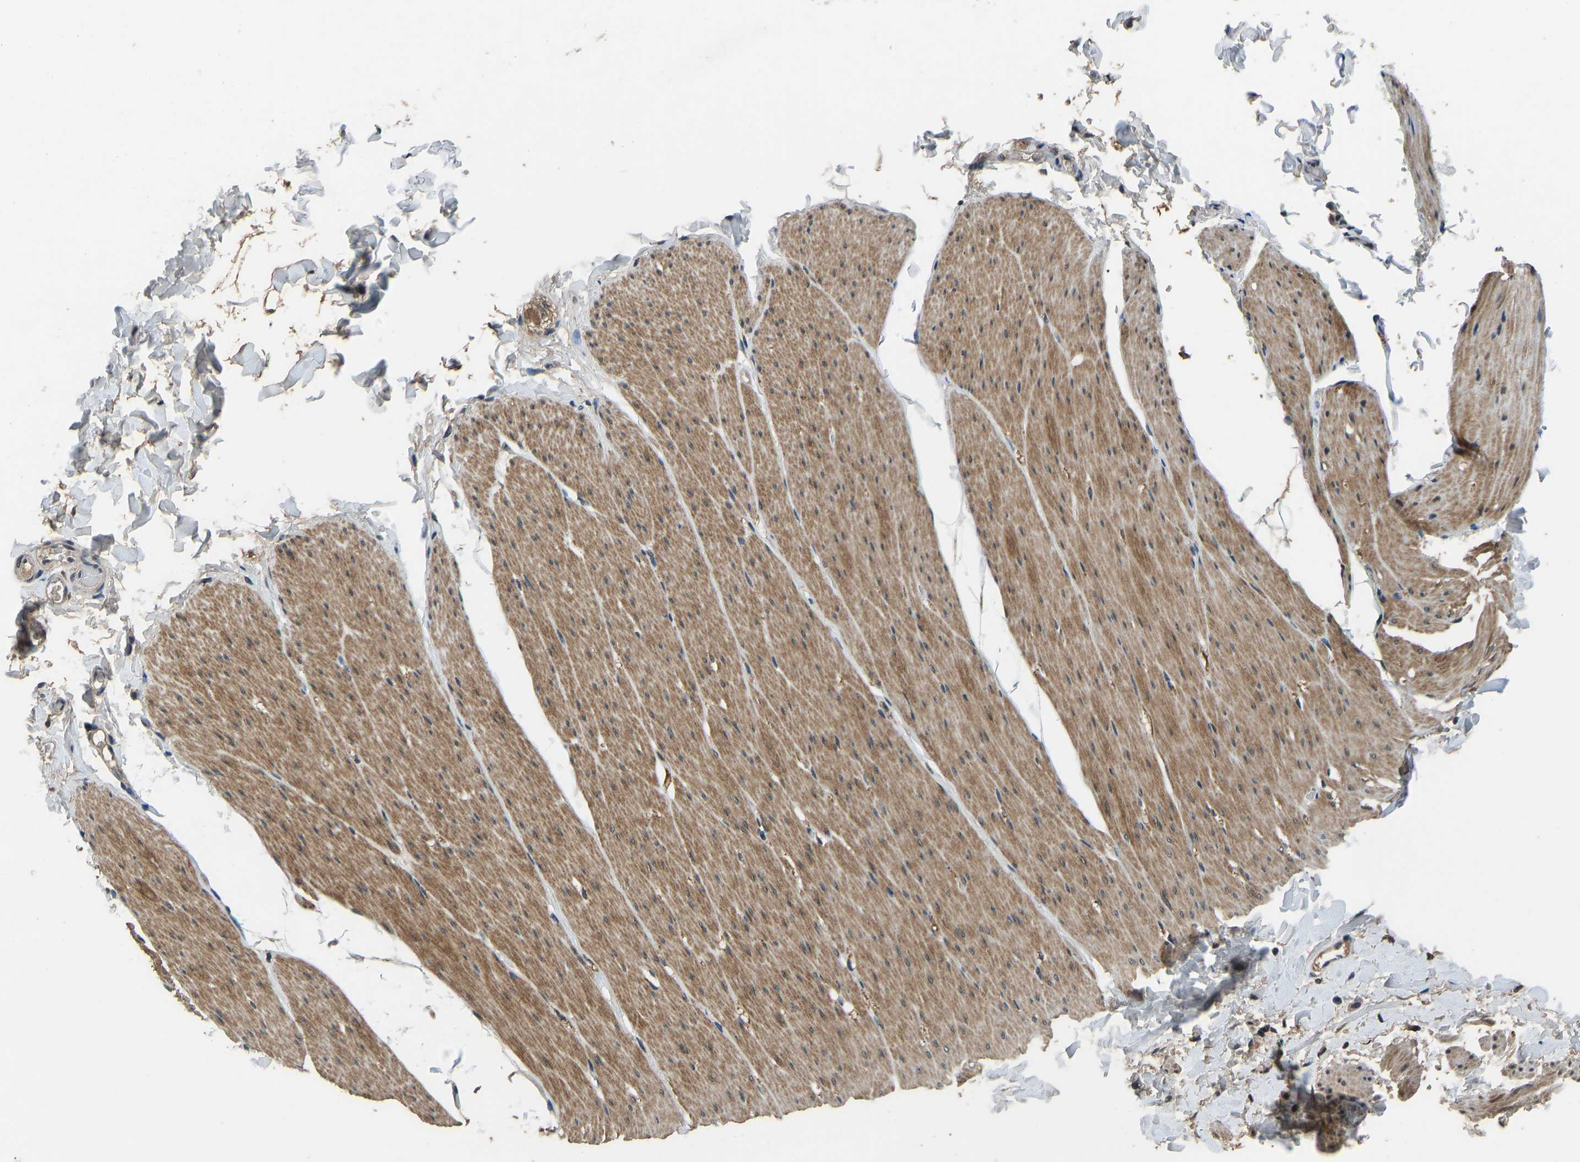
{"staining": {"intensity": "moderate", "quantity": ">75%", "location": "cytoplasmic/membranous"}, "tissue": "smooth muscle", "cell_type": "Smooth muscle cells", "image_type": "normal", "snomed": [{"axis": "morphology", "description": "Normal tissue, NOS"}, {"axis": "topography", "description": "Smooth muscle"}, {"axis": "topography", "description": "Colon"}], "caption": "The histopathology image exhibits immunohistochemical staining of normal smooth muscle. There is moderate cytoplasmic/membranous expression is seen in about >75% of smooth muscle cells. (Stains: DAB in brown, nuclei in blue, Microscopy: brightfield microscopy at high magnification).", "gene": "TOX4", "patient": {"sex": "male", "age": 67}}